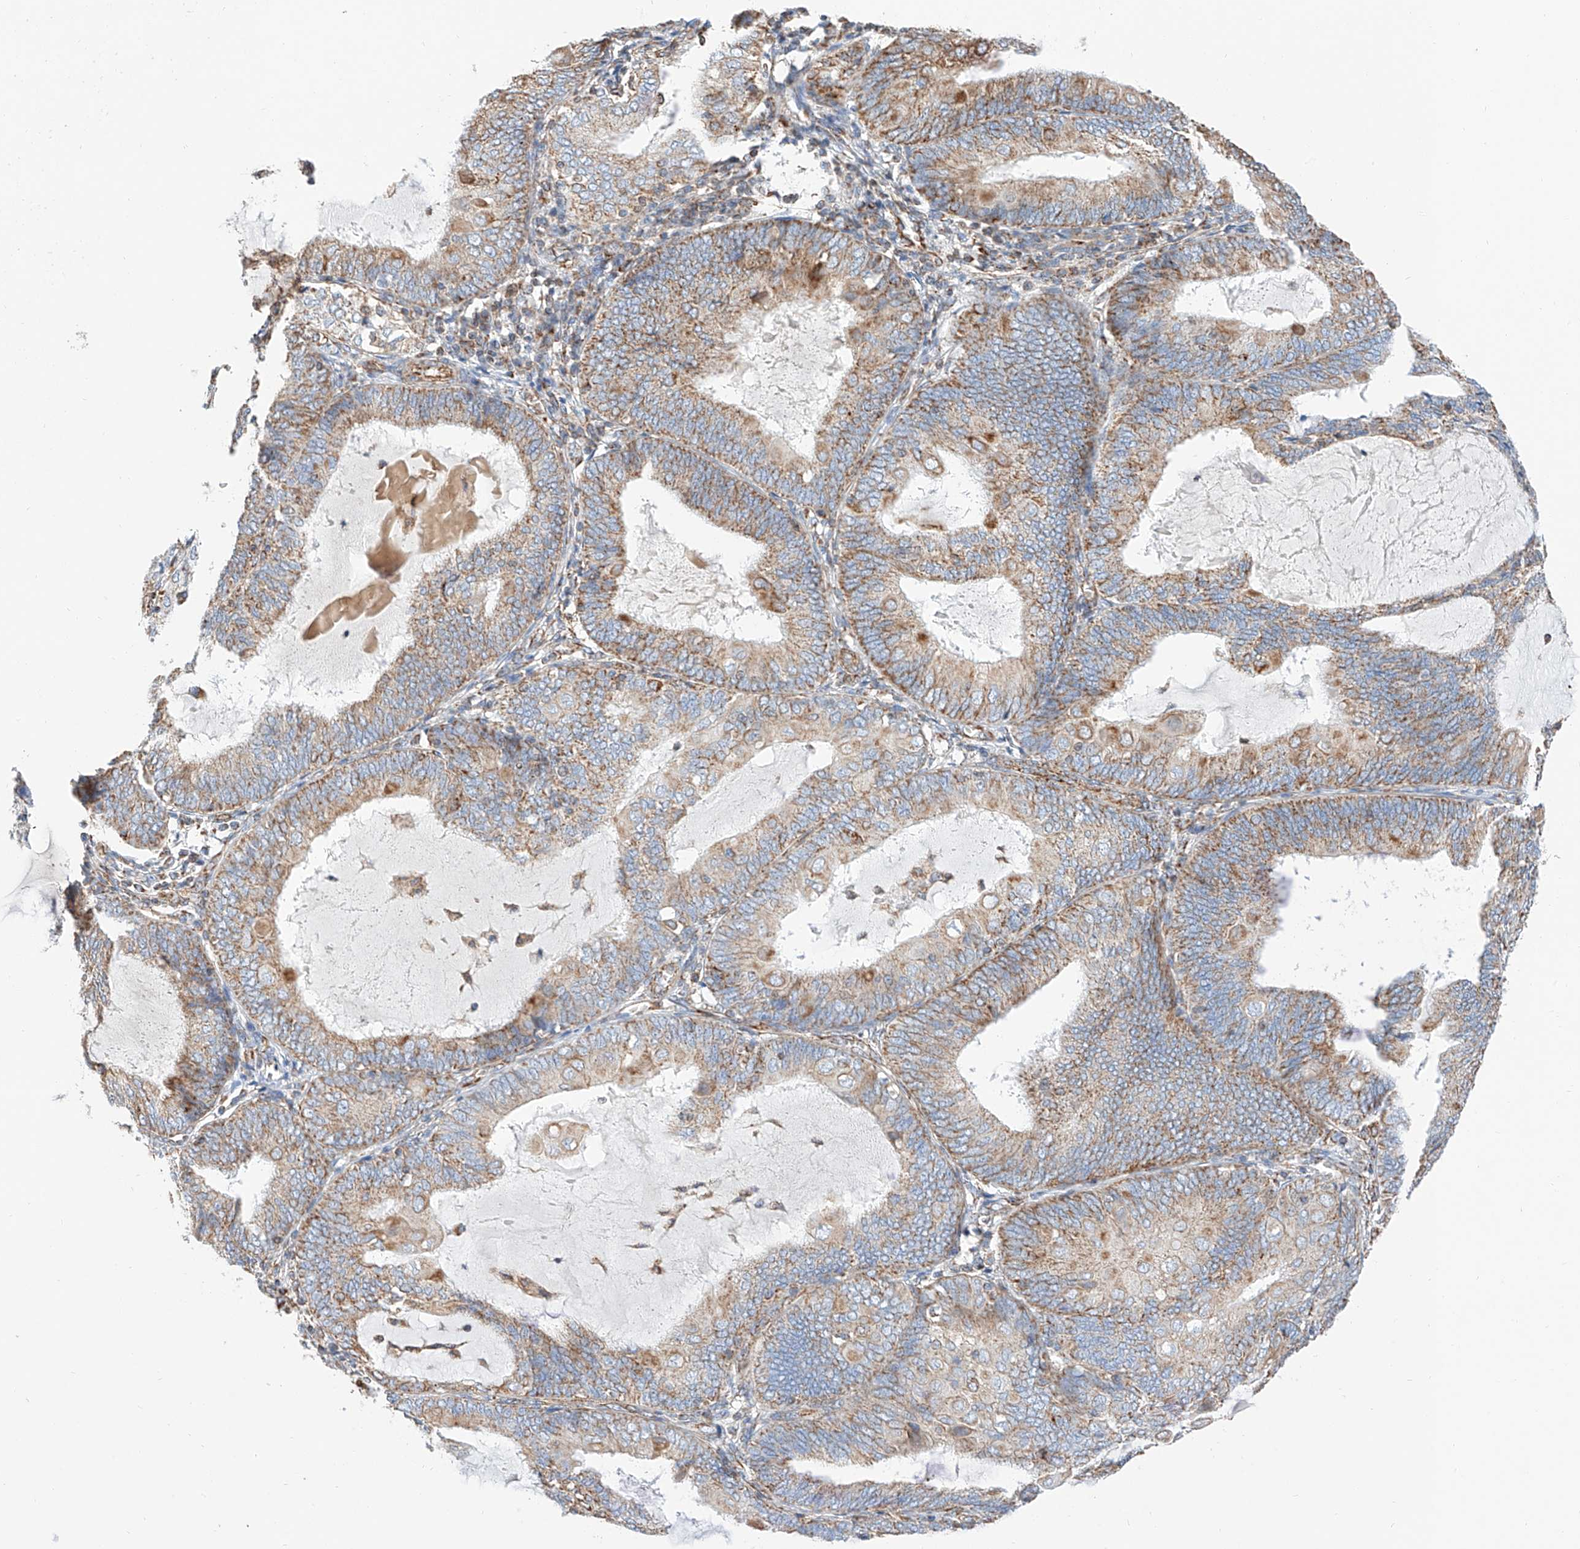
{"staining": {"intensity": "moderate", "quantity": "25%-75%", "location": "cytoplasmic/membranous"}, "tissue": "endometrial cancer", "cell_type": "Tumor cells", "image_type": "cancer", "snomed": [{"axis": "morphology", "description": "Adenocarcinoma, NOS"}, {"axis": "topography", "description": "Endometrium"}], "caption": "Immunohistochemical staining of human endometrial cancer demonstrates moderate cytoplasmic/membranous protein expression in about 25%-75% of tumor cells.", "gene": "NDUFV3", "patient": {"sex": "female", "age": 81}}